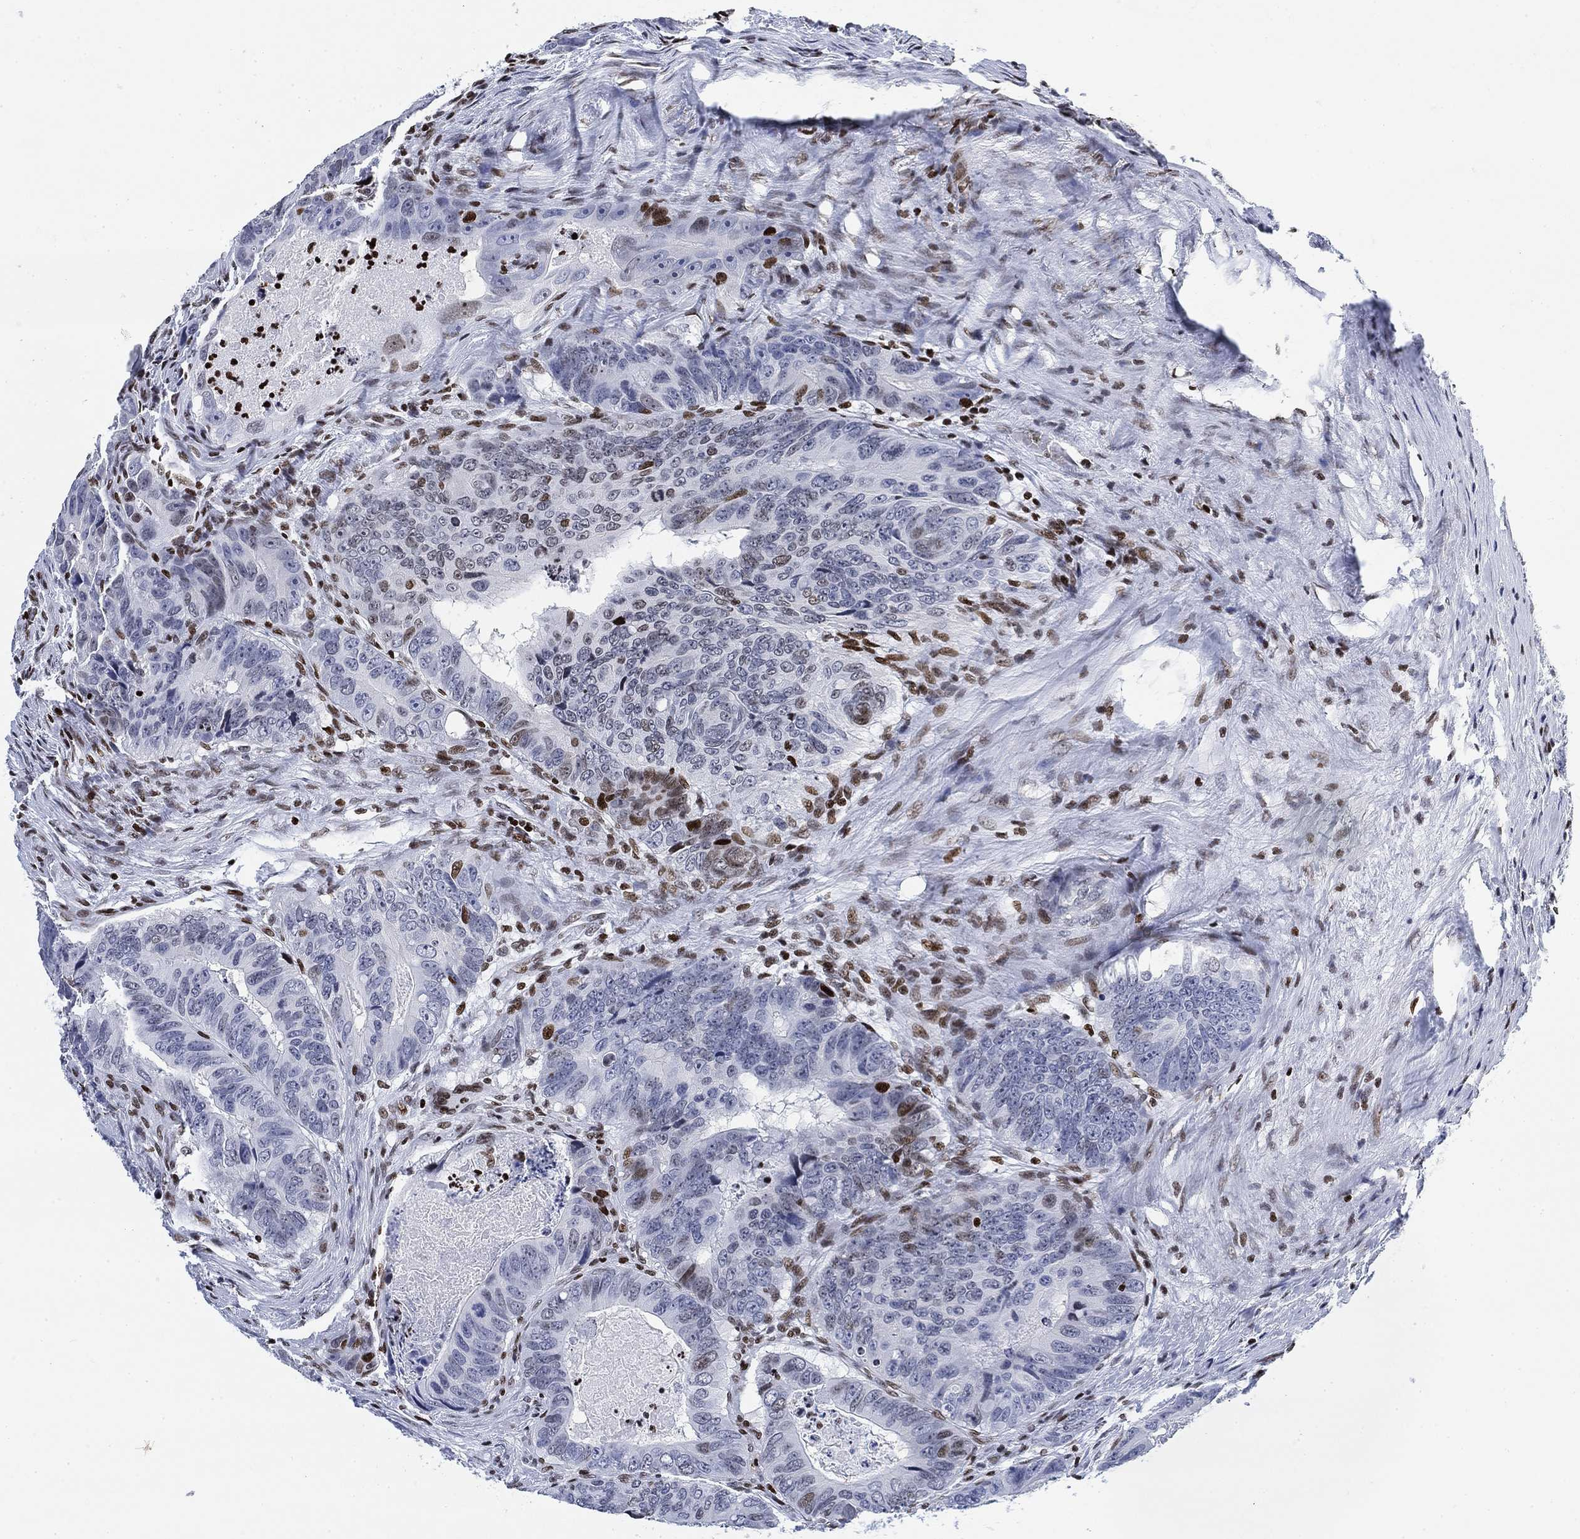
{"staining": {"intensity": "negative", "quantity": "none", "location": "none"}, "tissue": "colorectal cancer", "cell_type": "Tumor cells", "image_type": "cancer", "snomed": [{"axis": "morphology", "description": "Adenocarcinoma, NOS"}, {"axis": "topography", "description": "Colon"}], "caption": "DAB immunohistochemical staining of adenocarcinoma (colorectal) reveals no significant positivity in tumor cells. (DAB (3,3'-diaminobenzidine) immunohistochemistry with hematoxylin counter stain).", "gene": "H1-10", "patient": {"sex": "male", "age": 79}}